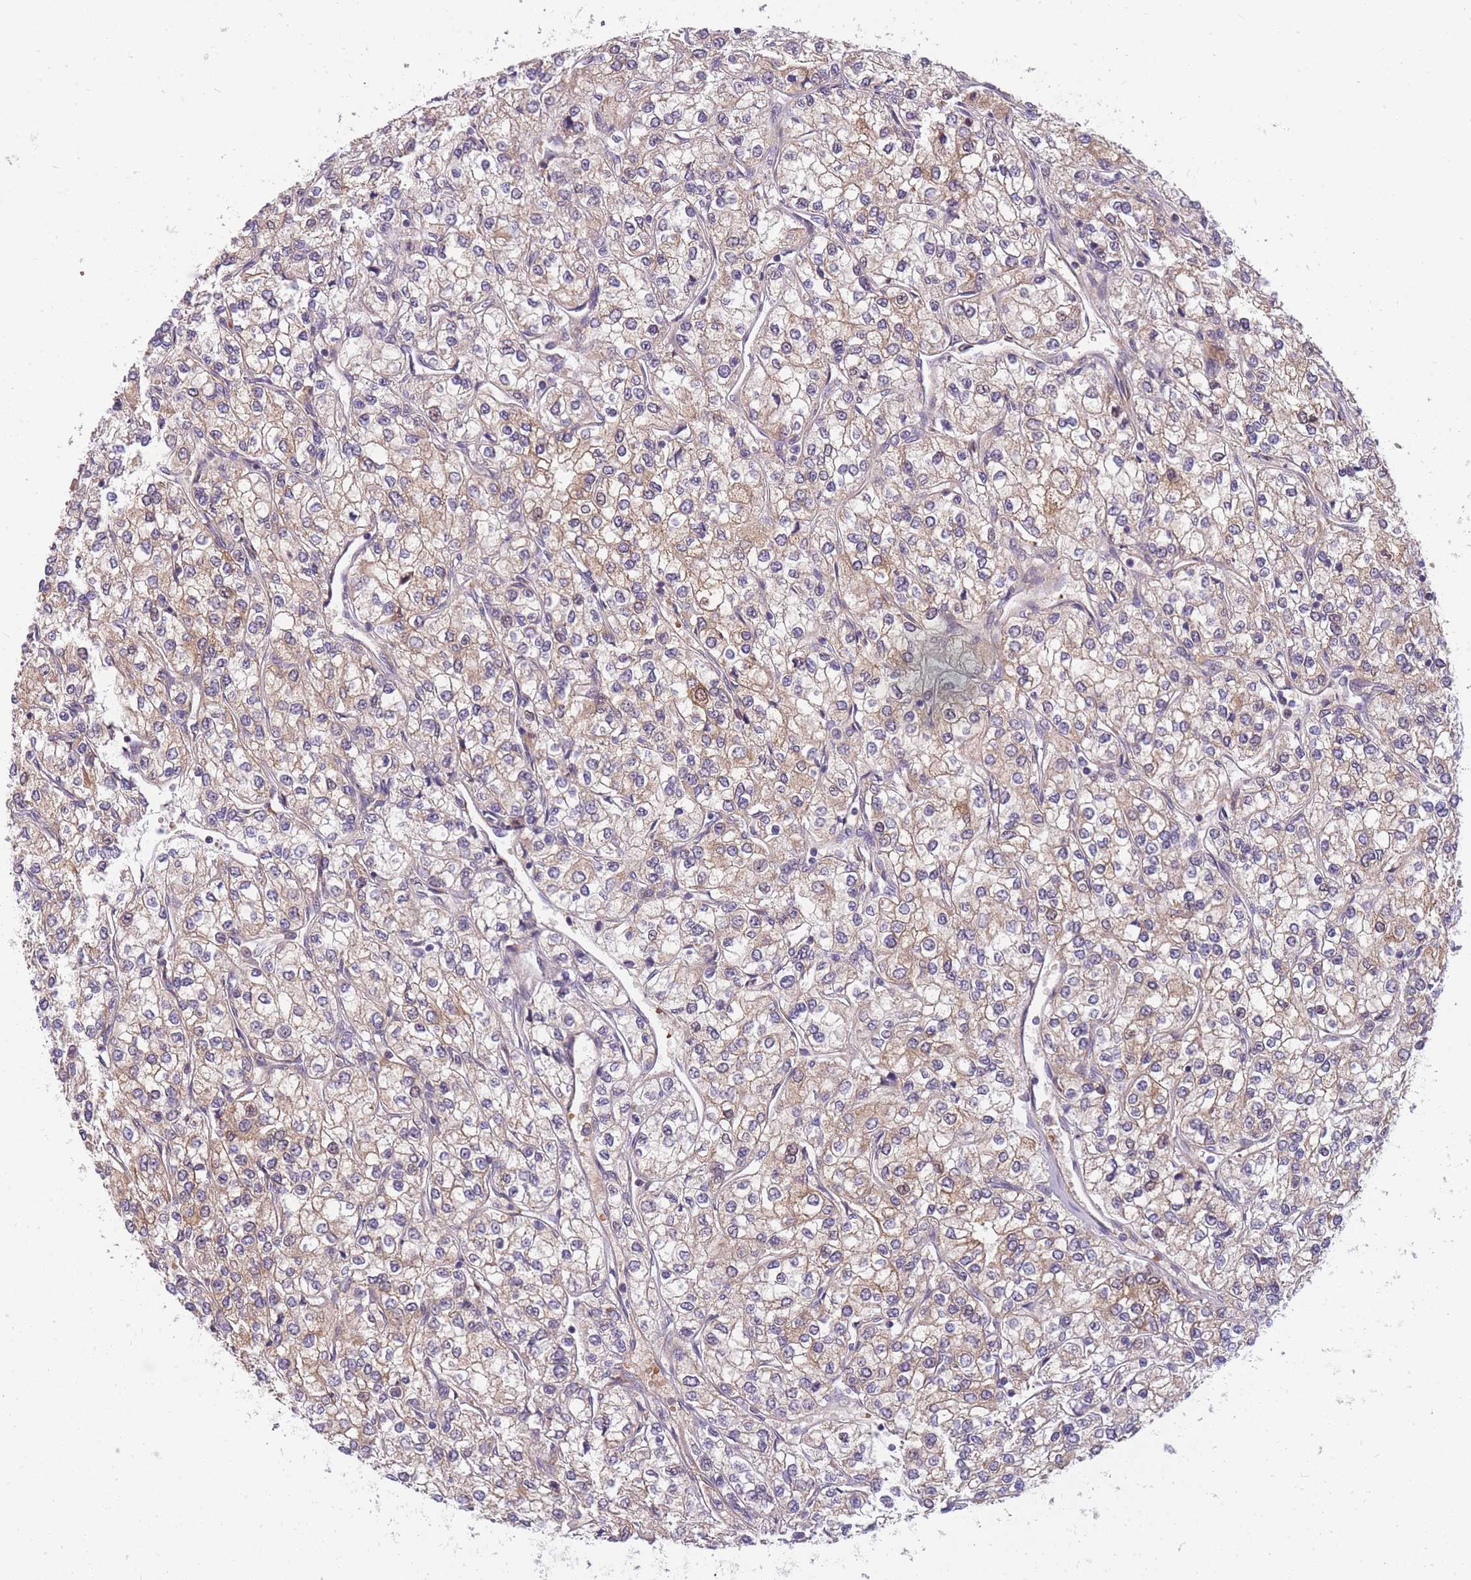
{"staining": {"intensity": "weak", "quantity": "25%-75%", "location": "cytoplasmic/membranous"}, "tissue": "renal cancer", "cell_type": "Tumor cells", "image_type": "cancer", "snomed": [{"axis": "morphology", "description": "Adenocarcinoma, NOS"}, {"axis": "topography", "description": "Kidney"}], "caption": "Immunohistochemistry histopathology image of adenocarcinoma (renal) stained for a protein (brown), which reveals low levels of weak cytoplasmic/membranous expression in about 25%-75% of tumor cells.", "gene": "CRYGN", "patient": {"sex": "male", "age": 80}}